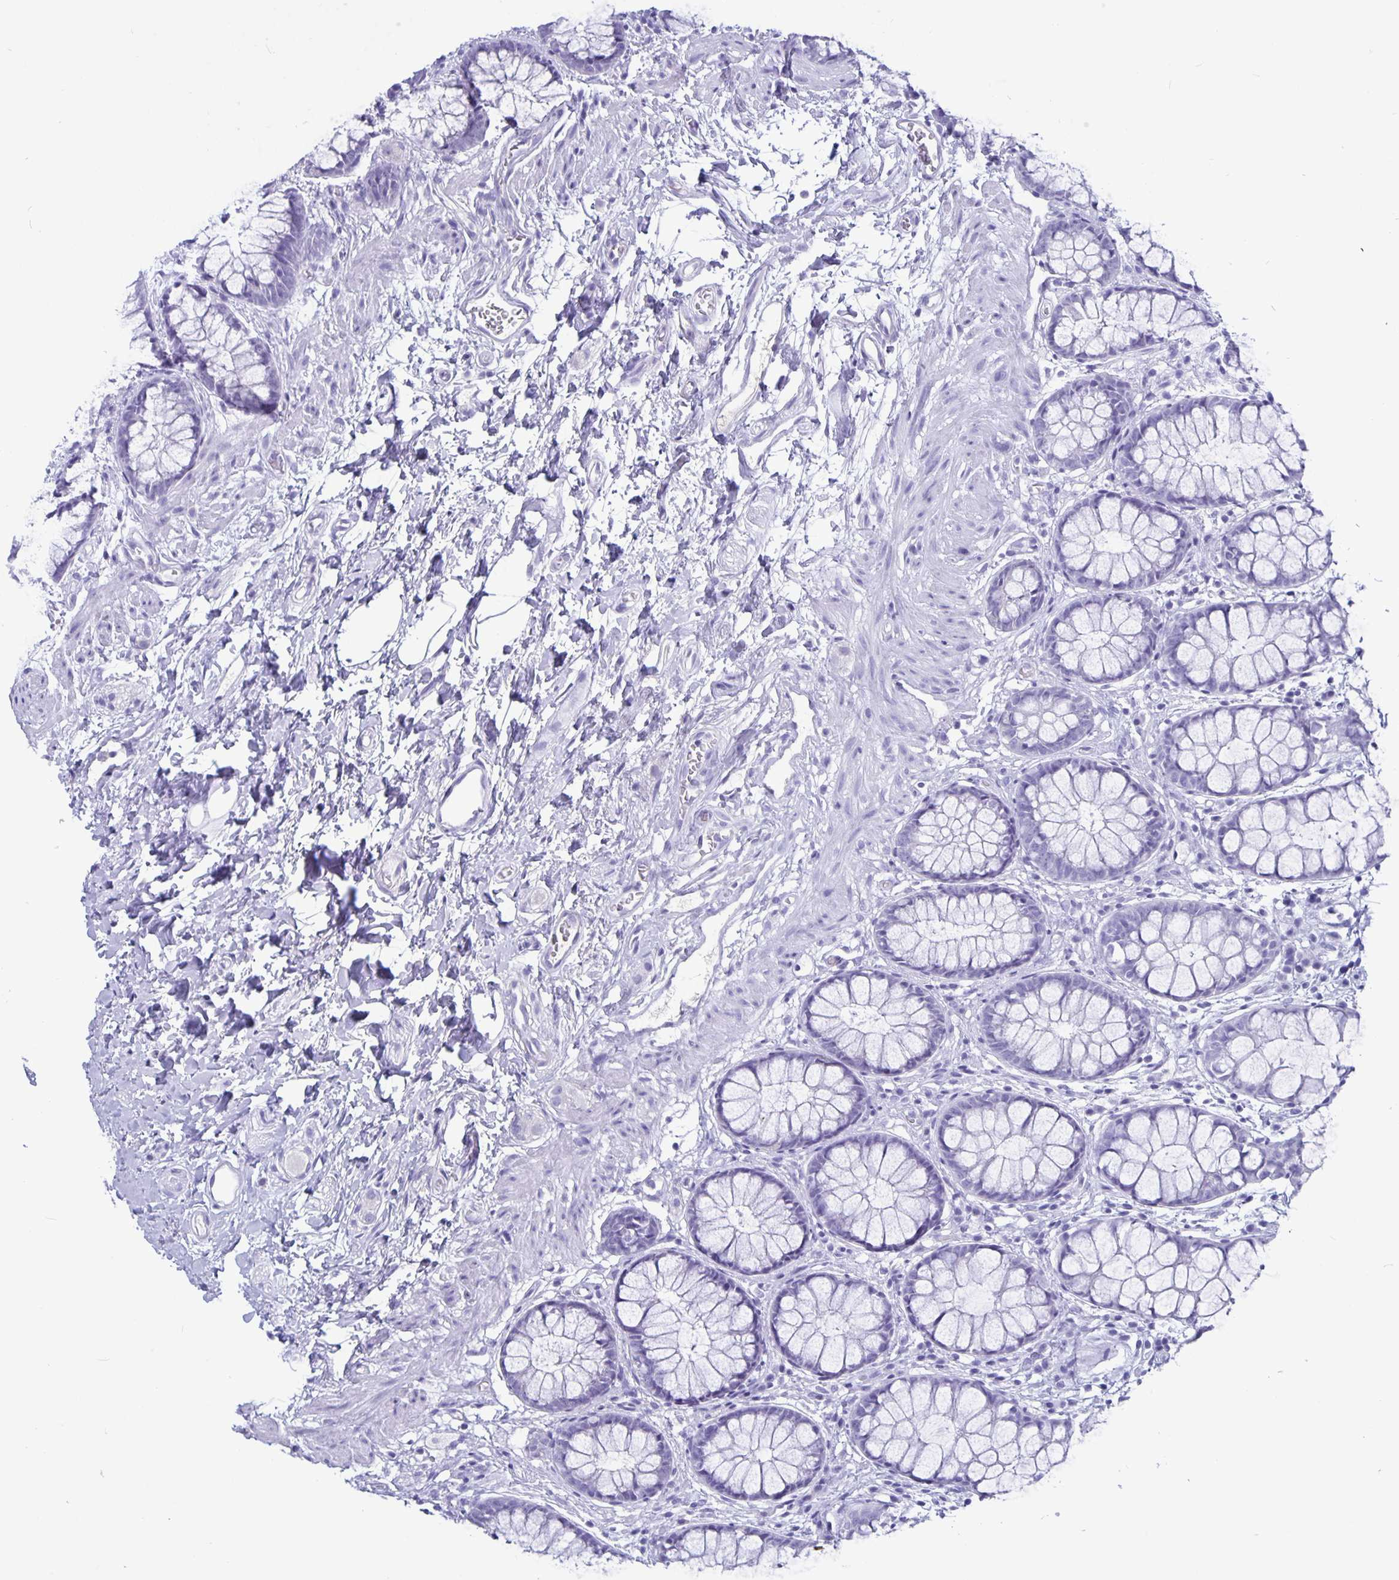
{"staining": {"intensity": "negative", "quantity": "none", "location": "none"}, "tissue": "rectum", "cell_type": "Glandular cells", "image_type": "normal", "snomed": [{"axis": "morphology", "description": "Normal tissue, NOS"}, {"axis": "topography", "description": "Rectum"}], "caption": "Immunohistochemistry histopathology image of normal rectum: rectum stained with DAB reveals no significant protein expression in glandular cells.", "gene": "BPIFA3", "patient": {"sex": "female", "age": 62}}